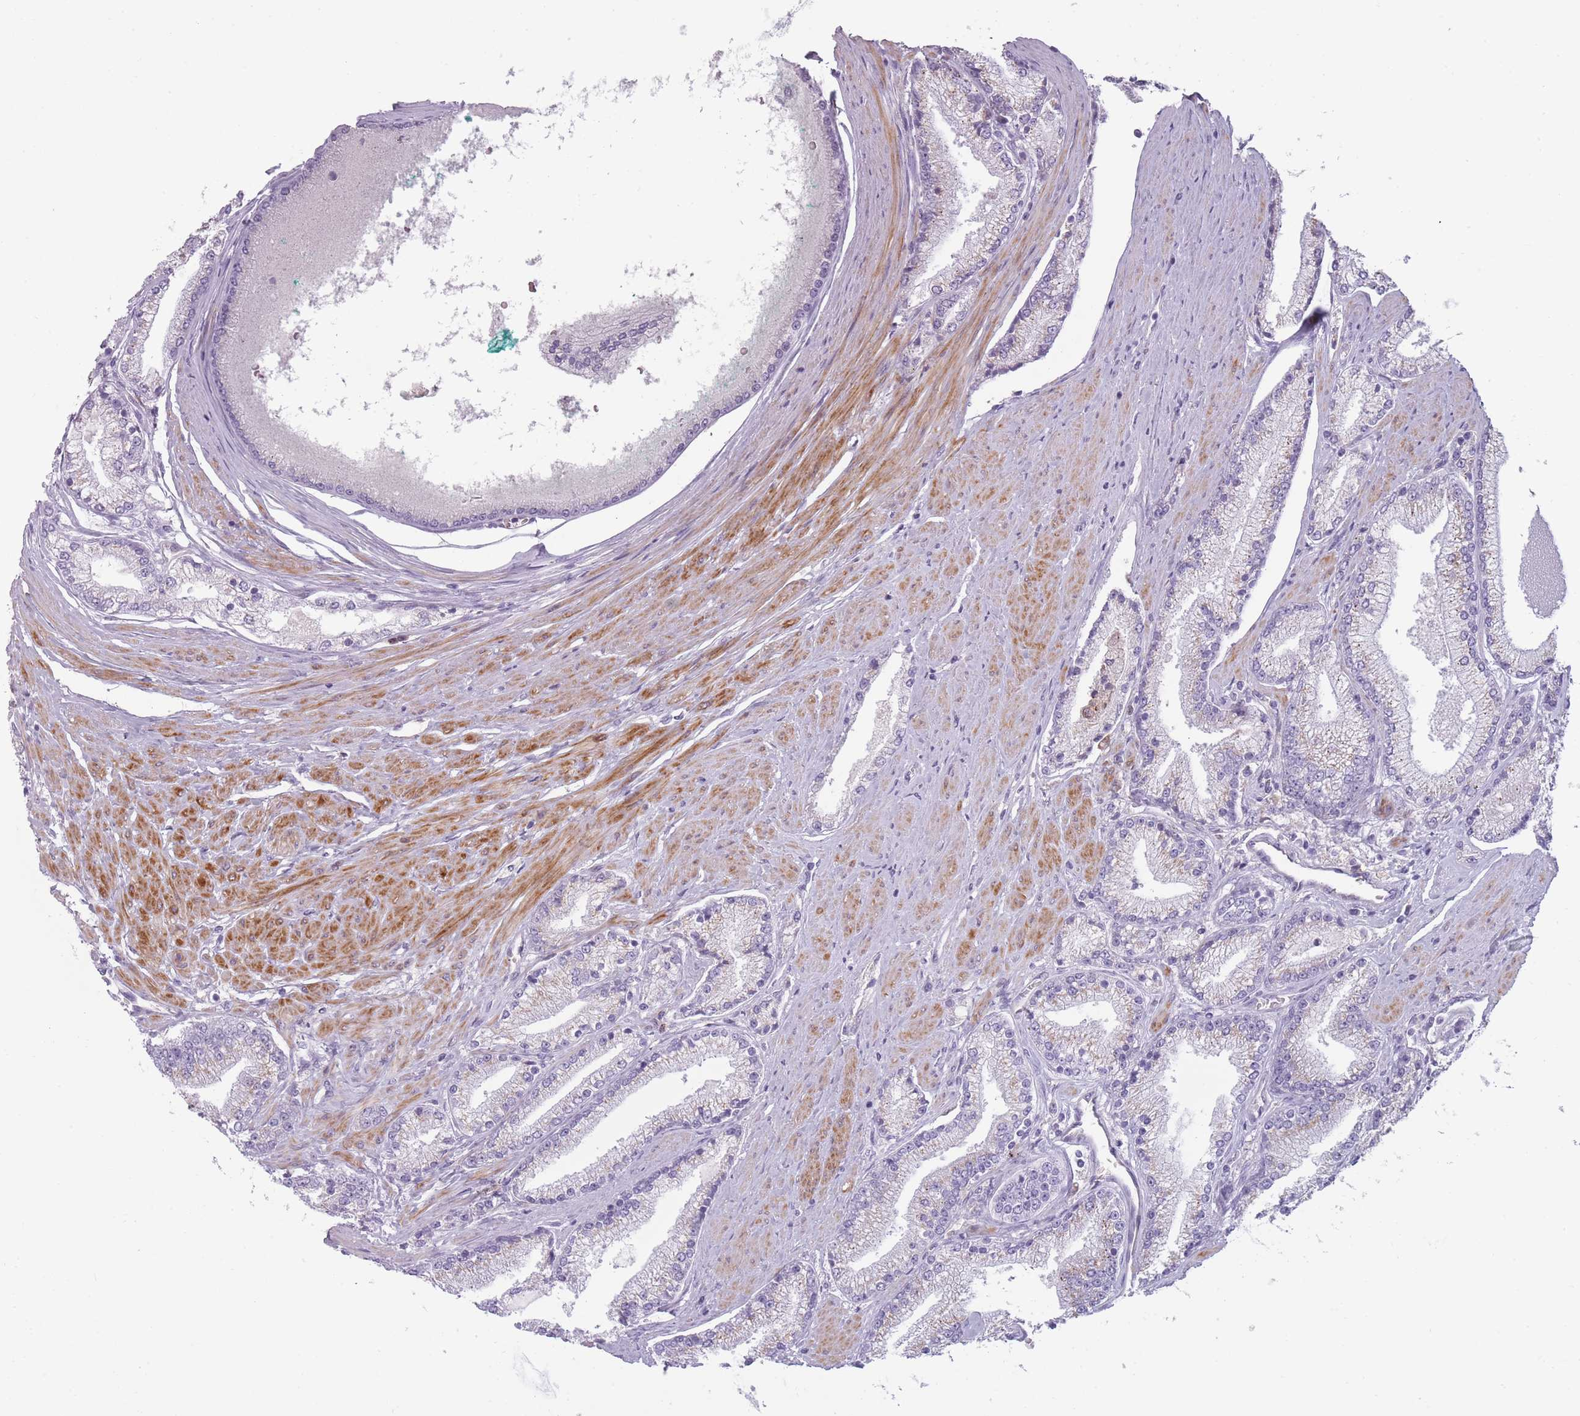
{"staining": {"intensity": "weak", "quantity": "<25%", "location": "cytoplasmic/membranous"}, "tissue": "prostate cancer", "cell_type": "Tumor cells", "image_type": "cancer", "snomed": [{"axis": "morphology", "description": "Adenocarcinoma, High grade"}, {"axis": "topography", "description": "Prostate"}], "caption": "IHC of human prostate high-grade adenocarcinoma reveals no expression in tumor cells. Brightfield microscopy of immunohistochemistry (IHC) stained with DAB (brown) and hematoxylin (blue), captured at high magnification.", "gene": "LGALS9", "patient": {"sex": "male", "age": 67}}